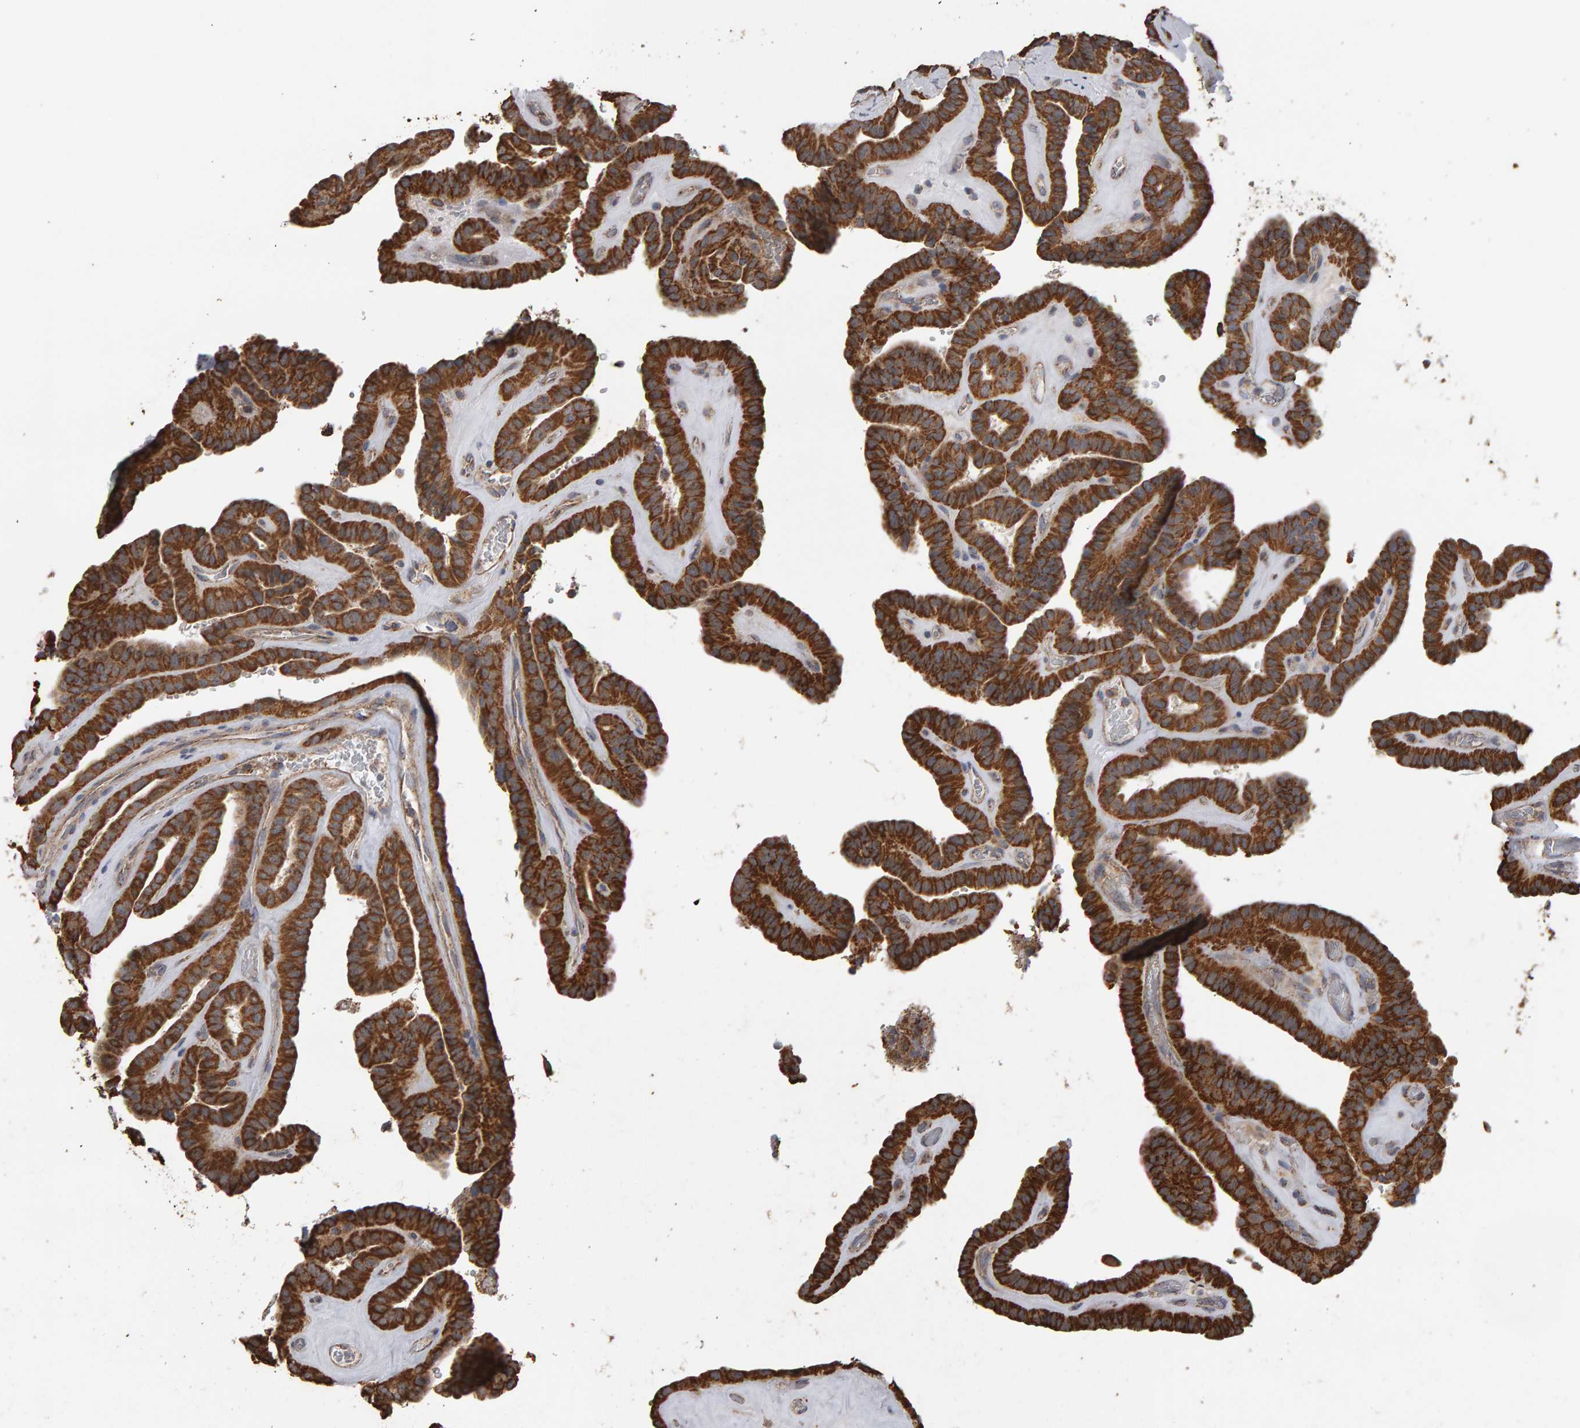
{"staining": {"intensity": "strong", "quantity": ">75%", "location": "cytoplasmic/membranous"}, "tissue": "thyroid cancer", "cell_type": "Tumor cells", "image_type": "cancer", "snomed": [{"axis": "morphology", "description": "Papillary adenocarcinoma, NOS"}, {"axis": "topography", "description": "Thyroid gland"}], "caption": "Thyroid cancer (papillary adenocarcinoma) was stained to show a protein in brown. There is high levels of strong cytoplasmic/membranous positivity in about >75% of tumor cells.", "gene": "TOM1L1", "patient": {"sex": "male", "age": 77}}